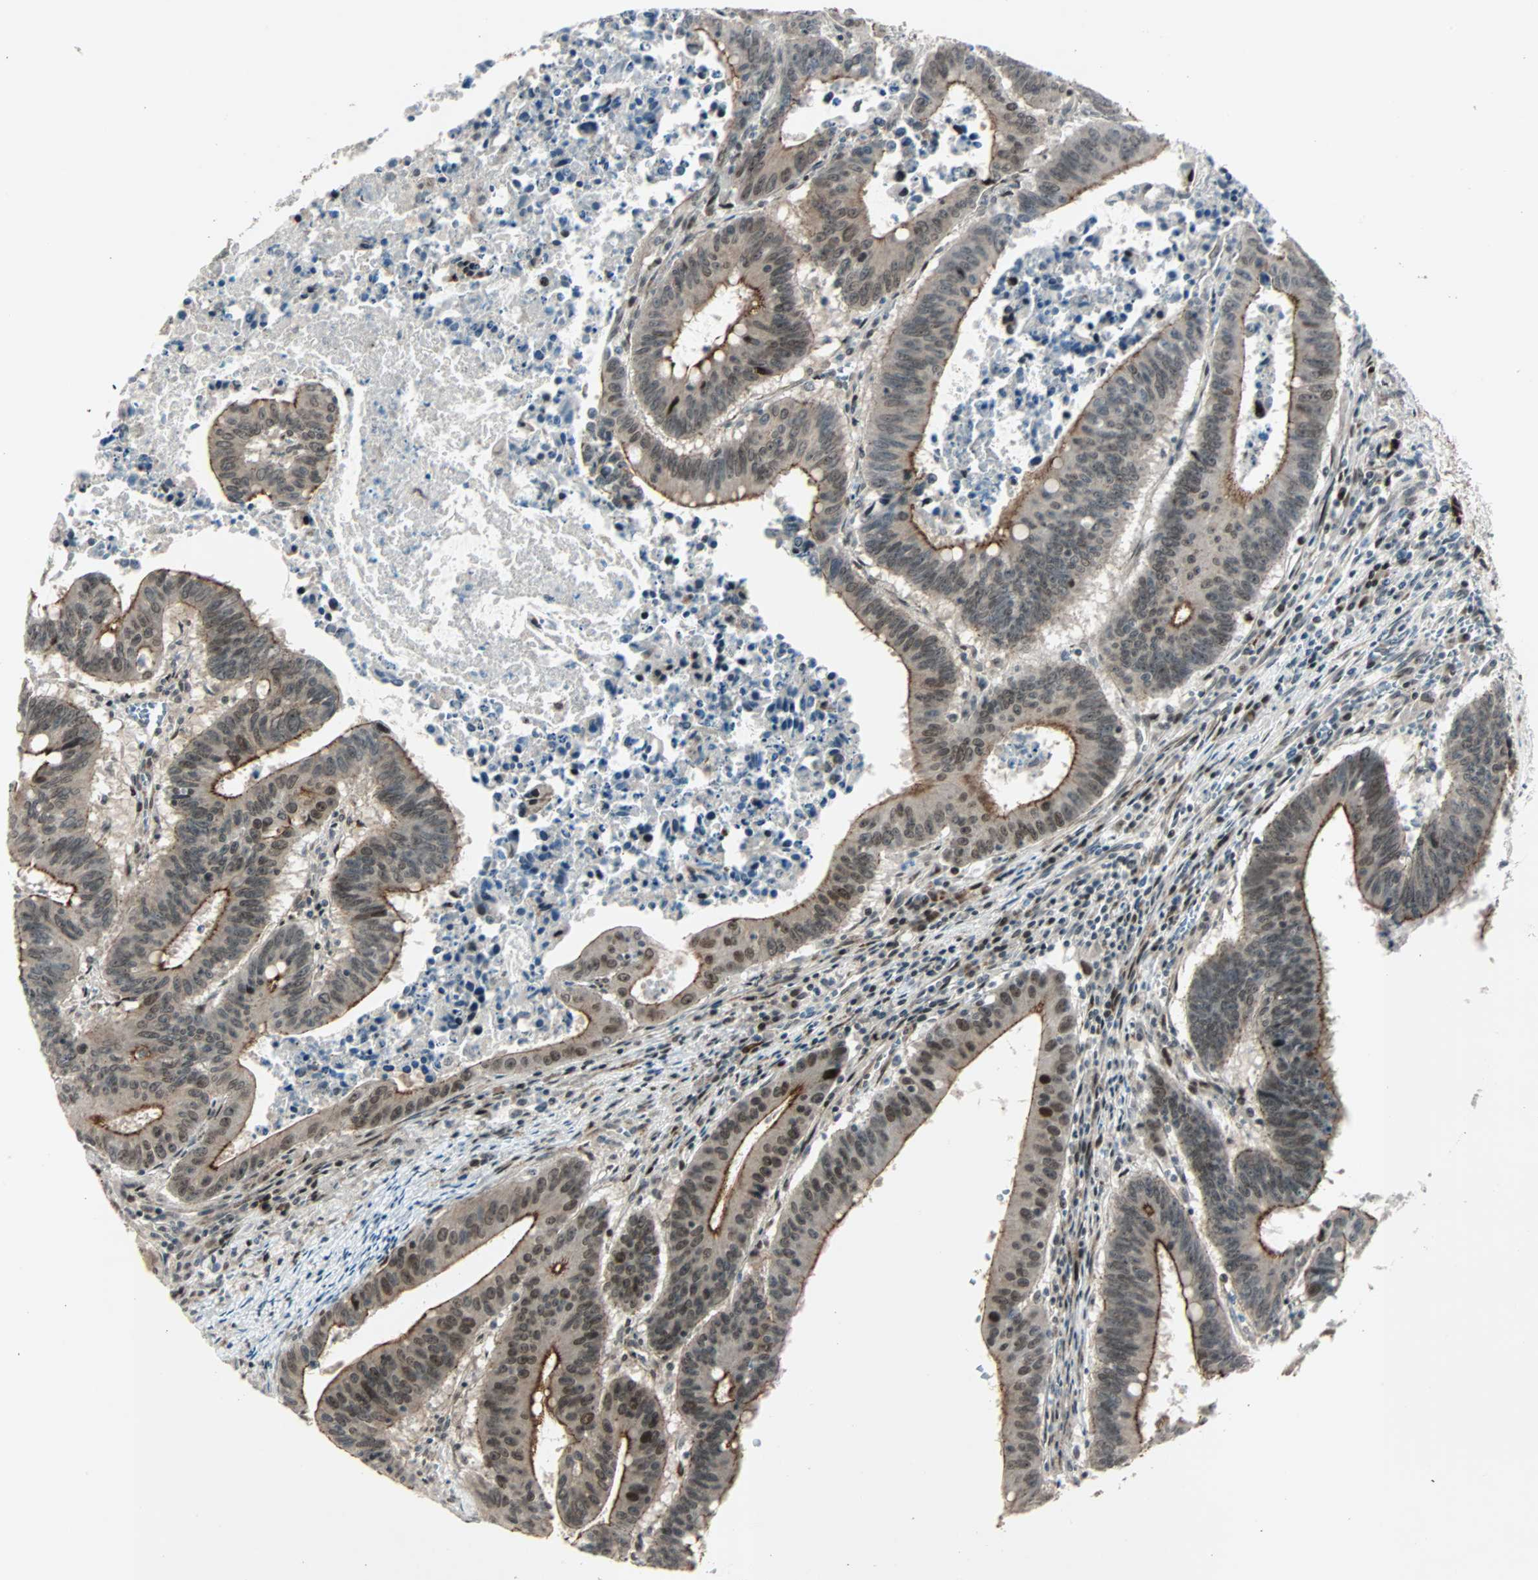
{"staining": {"intensity": "moderate", "quantity": ">75%", "location": "cytoplasmic/membranous,nuclear"}, "tissue": "colorectal cancer", "cell_type": "Tumor cells", "image_type": "cancer", "snomed": [{"axis": "morphology", "description": "Adenocarcinoma, NOS"}, {"axis": "topography", "description": "Colon"}], "caption": "Immunohistochemistry image of human colorectal cancer stained for a protein (brown), which shows medium levels of moderate cytoplasmic/membranous and nuclear expression in about >75% of tumor cells.", "gene": "CBX4", "patient": {"sex": "male", "age": 45}}